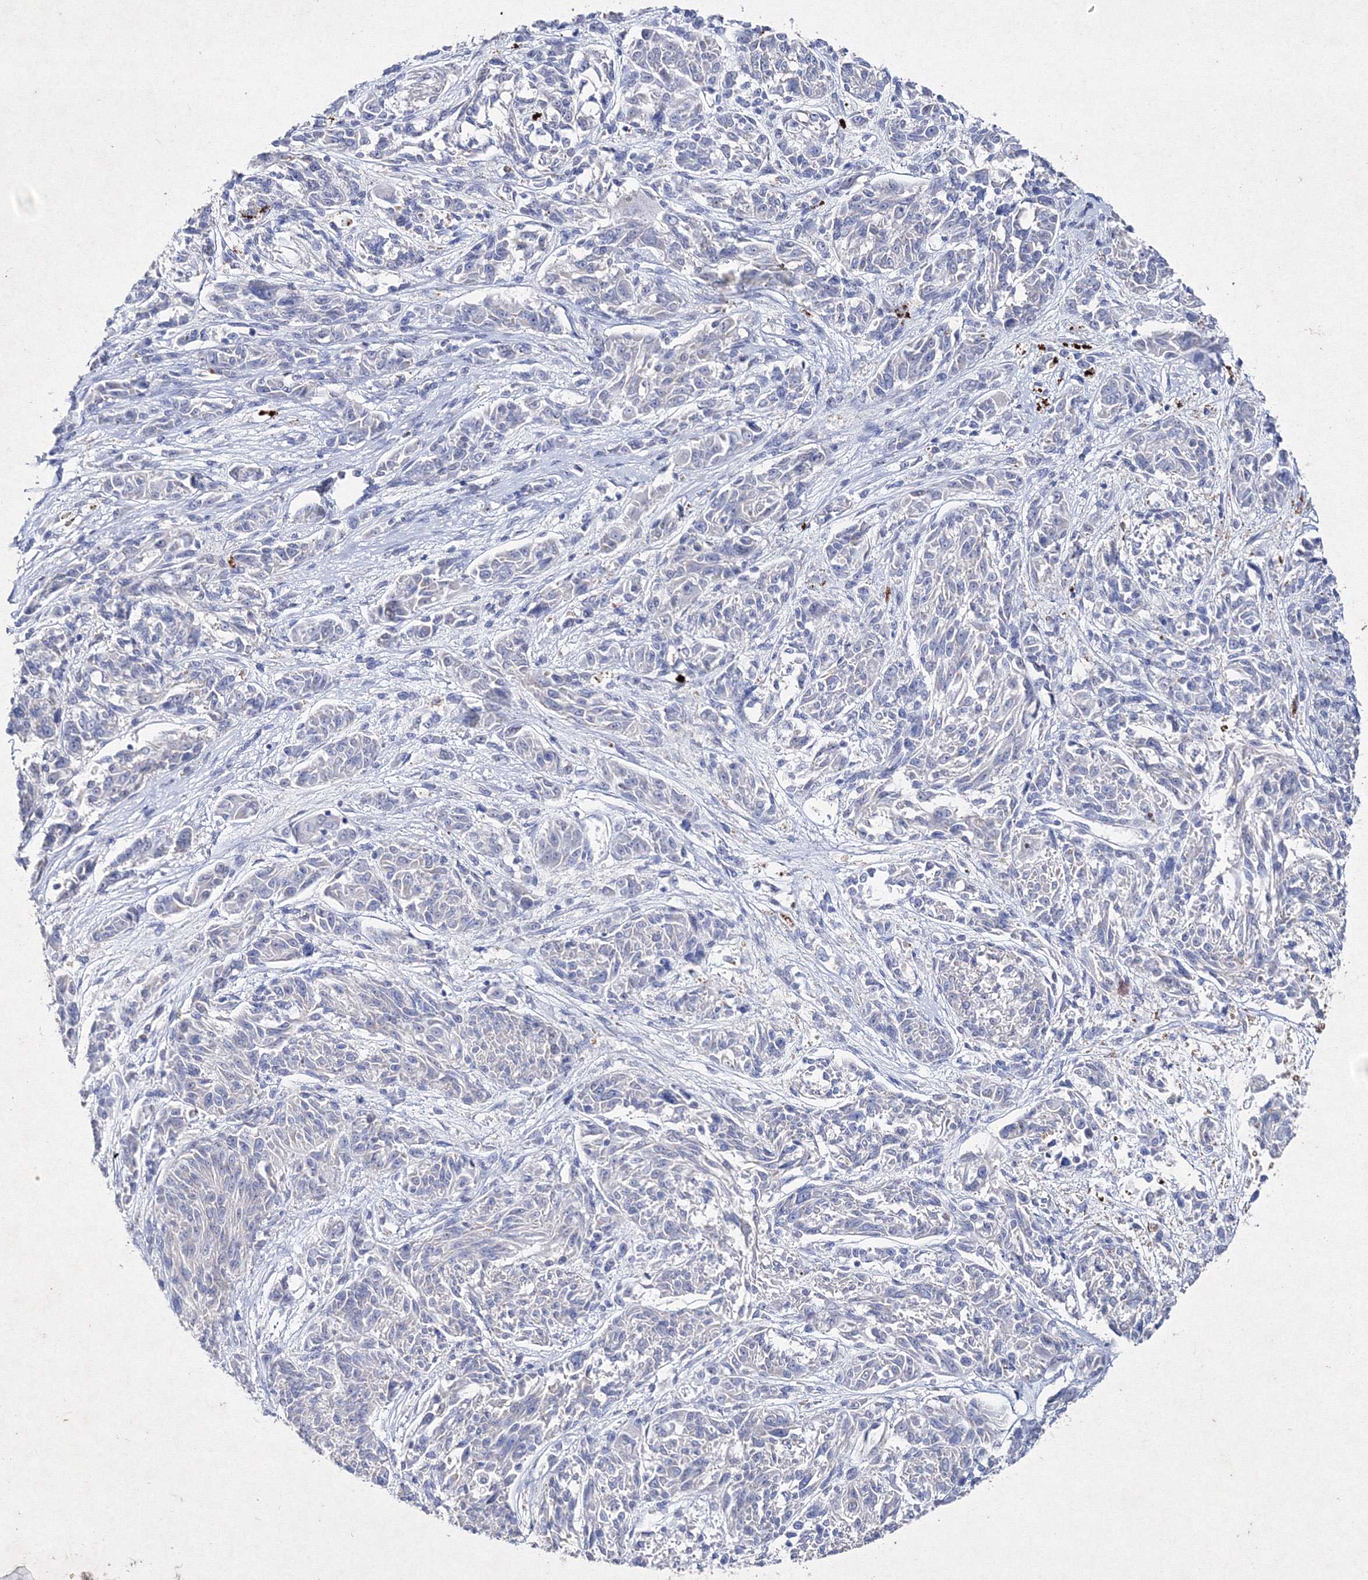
{"staining": {"intensity": "negative", "quantity": "none", "location": "none"}, "tissue": "melanoma", "cell_type": "Tumor cells", "image_type": "cancer", "snomed": [{"axis": "morphology", "description": "Malignant melanoma, NOS"}, {"axis": "topography", "description": "Skin"}], "caption": "The micrograph reveals no staining of tumor cells in malignant melanoma. (DAB IHC, high magnification).", "gene": "SMIM29", "patient": {"sex": "male", "age": 53}}